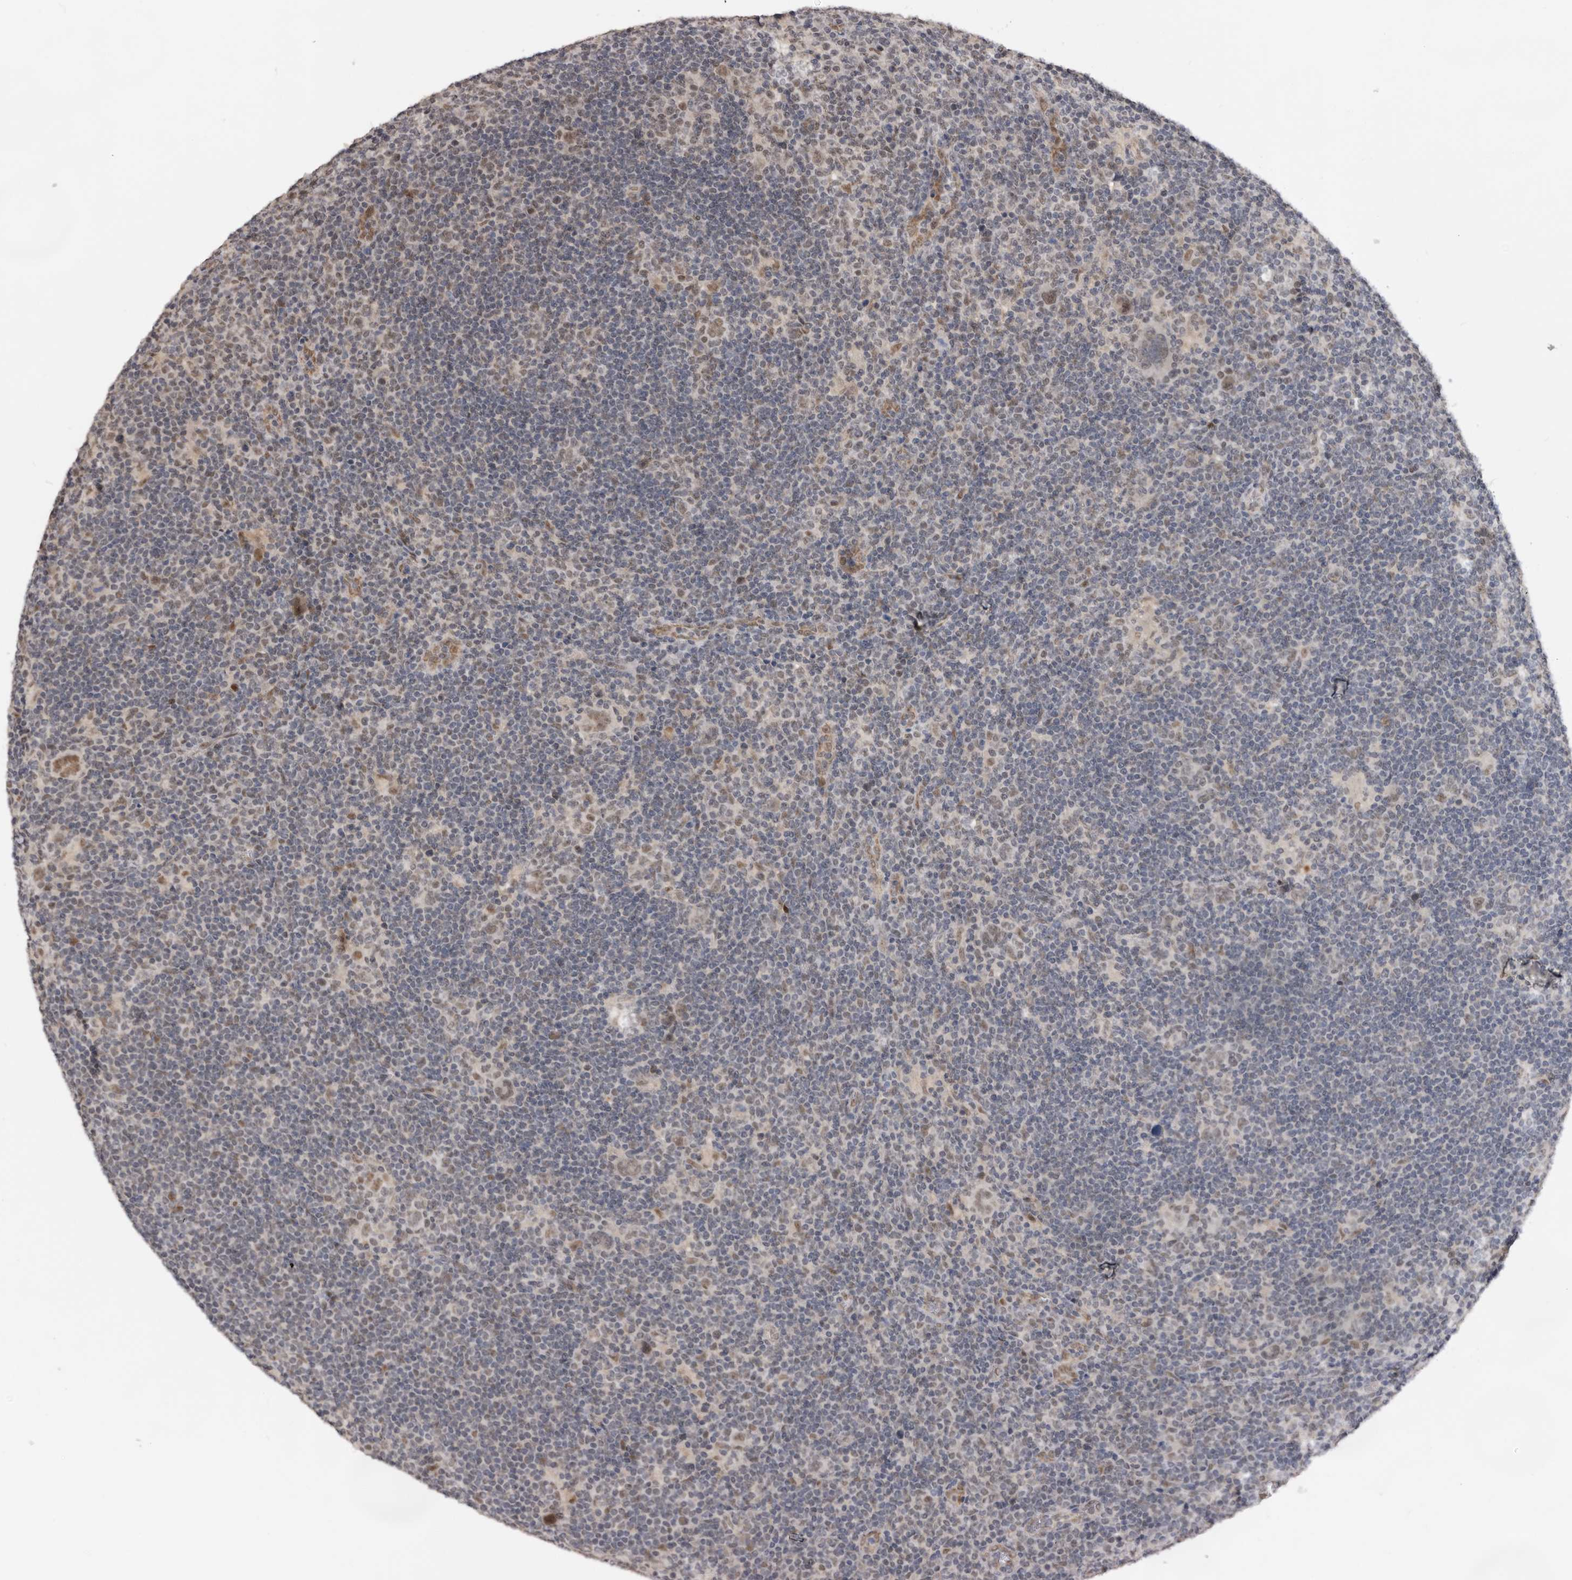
{"staining": {"intensity": "moderate", "quantity": ">75%", "location": "nuclear"}, "tissue": "lymphoma", "cell_type": "Tumor cells", "image_type": "cancer", "snomed": [{"axis": "morphology", "description": "Hodgkin's disease, NOS"}, {"axis": "topography", "description": "Lymph node"}], "caption": "A high-resolution photomicrograph shows immunohistochemistry (IHC) staining of Hodgkin's disease, which demonstrates moderate nuclear staining in about >75% of tumor cells.", "gene": "BRCA2", "patient": {"sex": "female", "age": 57}}